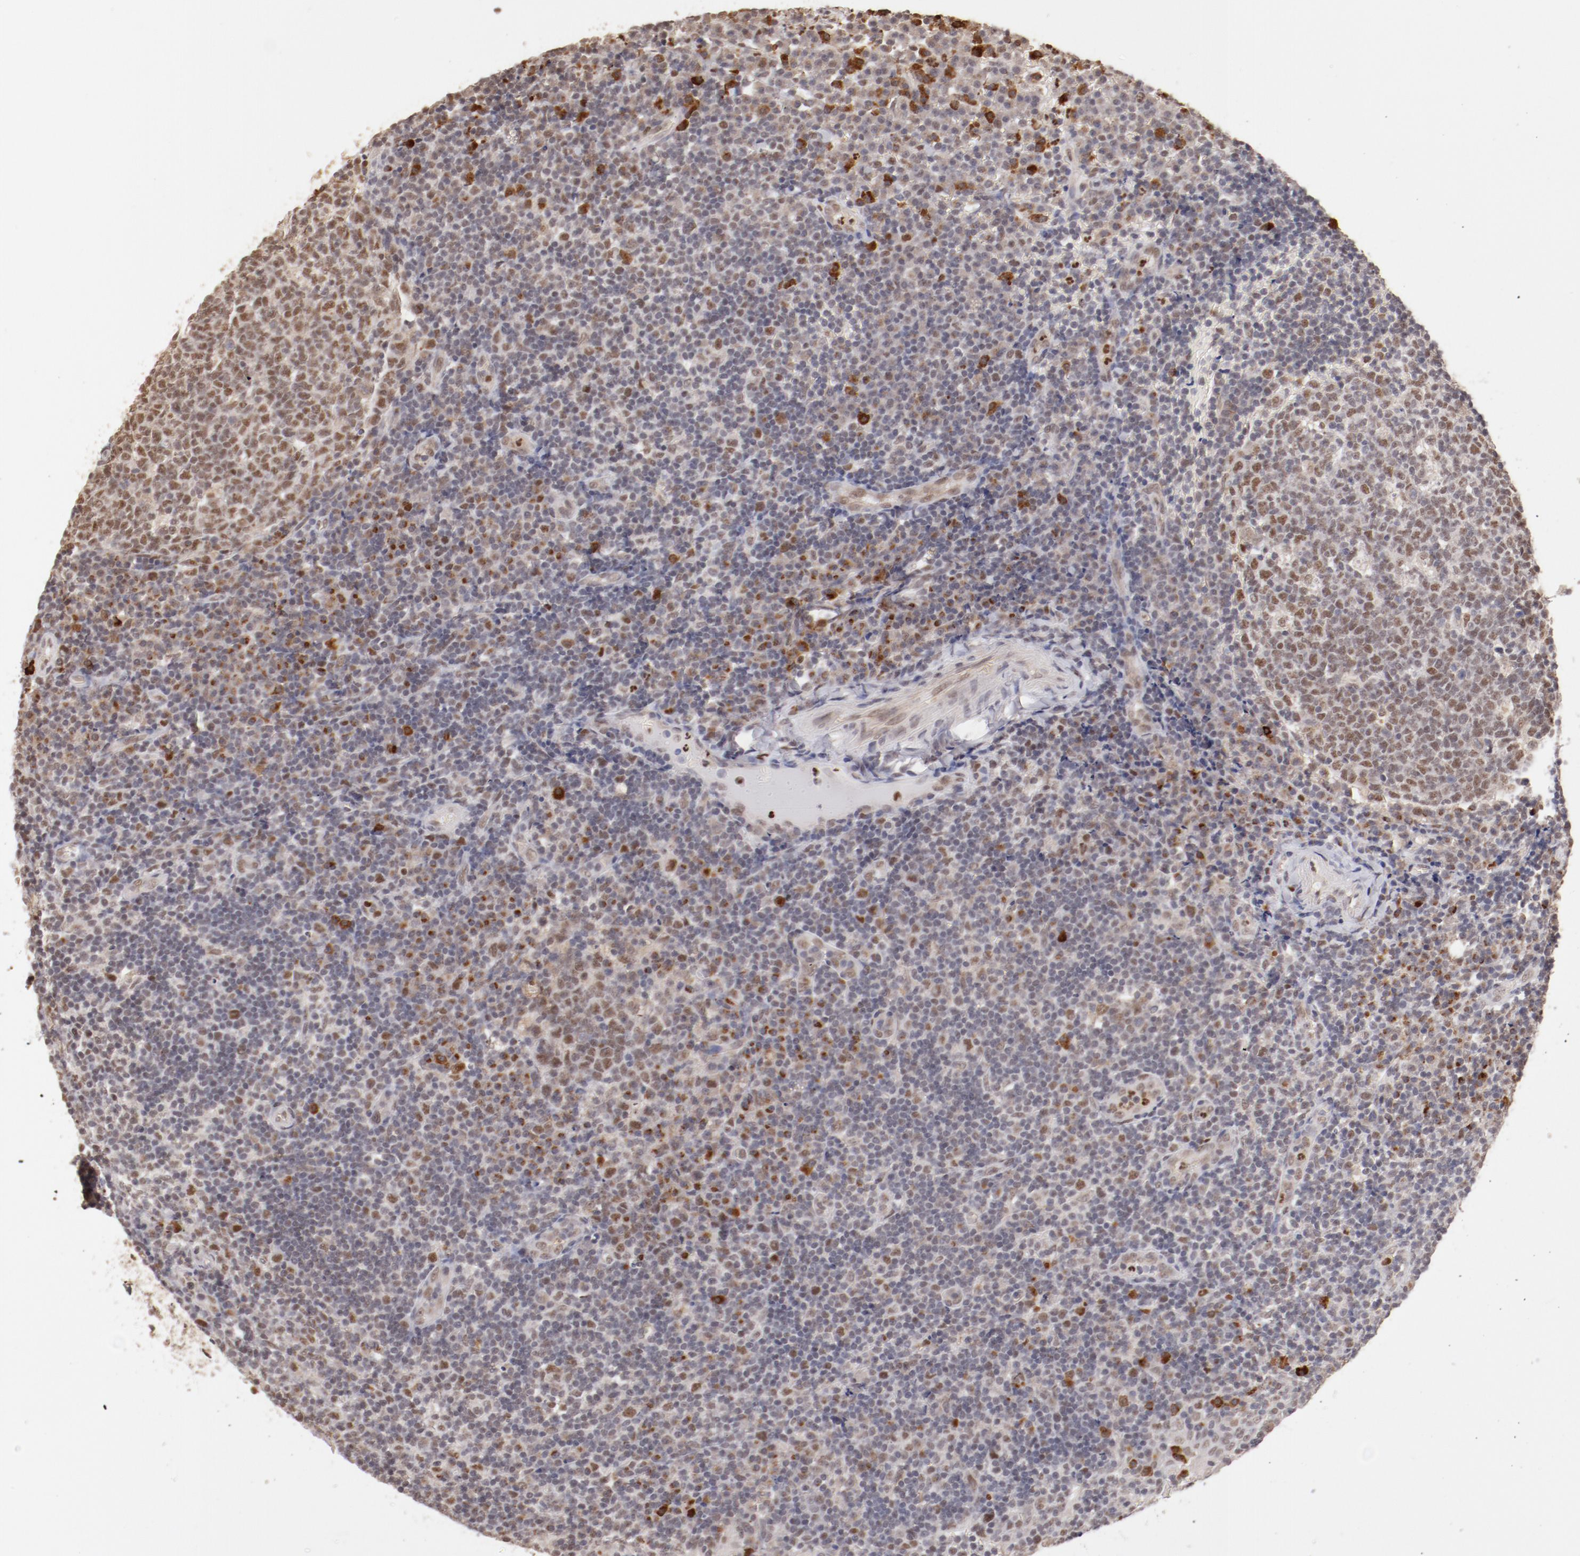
{"staining": {"intensity": "moderate", "quantity": ">75%", "location": "nuclear"}, "tissue": "tonsil", "cell_type": "Germinal center cells", "image_type": "normal", "snomed": [{"axis": "morphology", "description": "Normal tissue, NOS"}, {"axis": "topography", "description": "Tonsil"}], "caption": "Protein positivity by immunohistochemistry exhibits moderate nuclear positivity in approximately >75% of germinal center cells in normal tonsil. The staining was performed using DAB (3,3'-diaminobenzidine), with brown indicating positive protein expression. Nuclei are stained blue with hematoxylin.", "gene": "NFE2", "patient": {"sex": "female", "age": 40}}